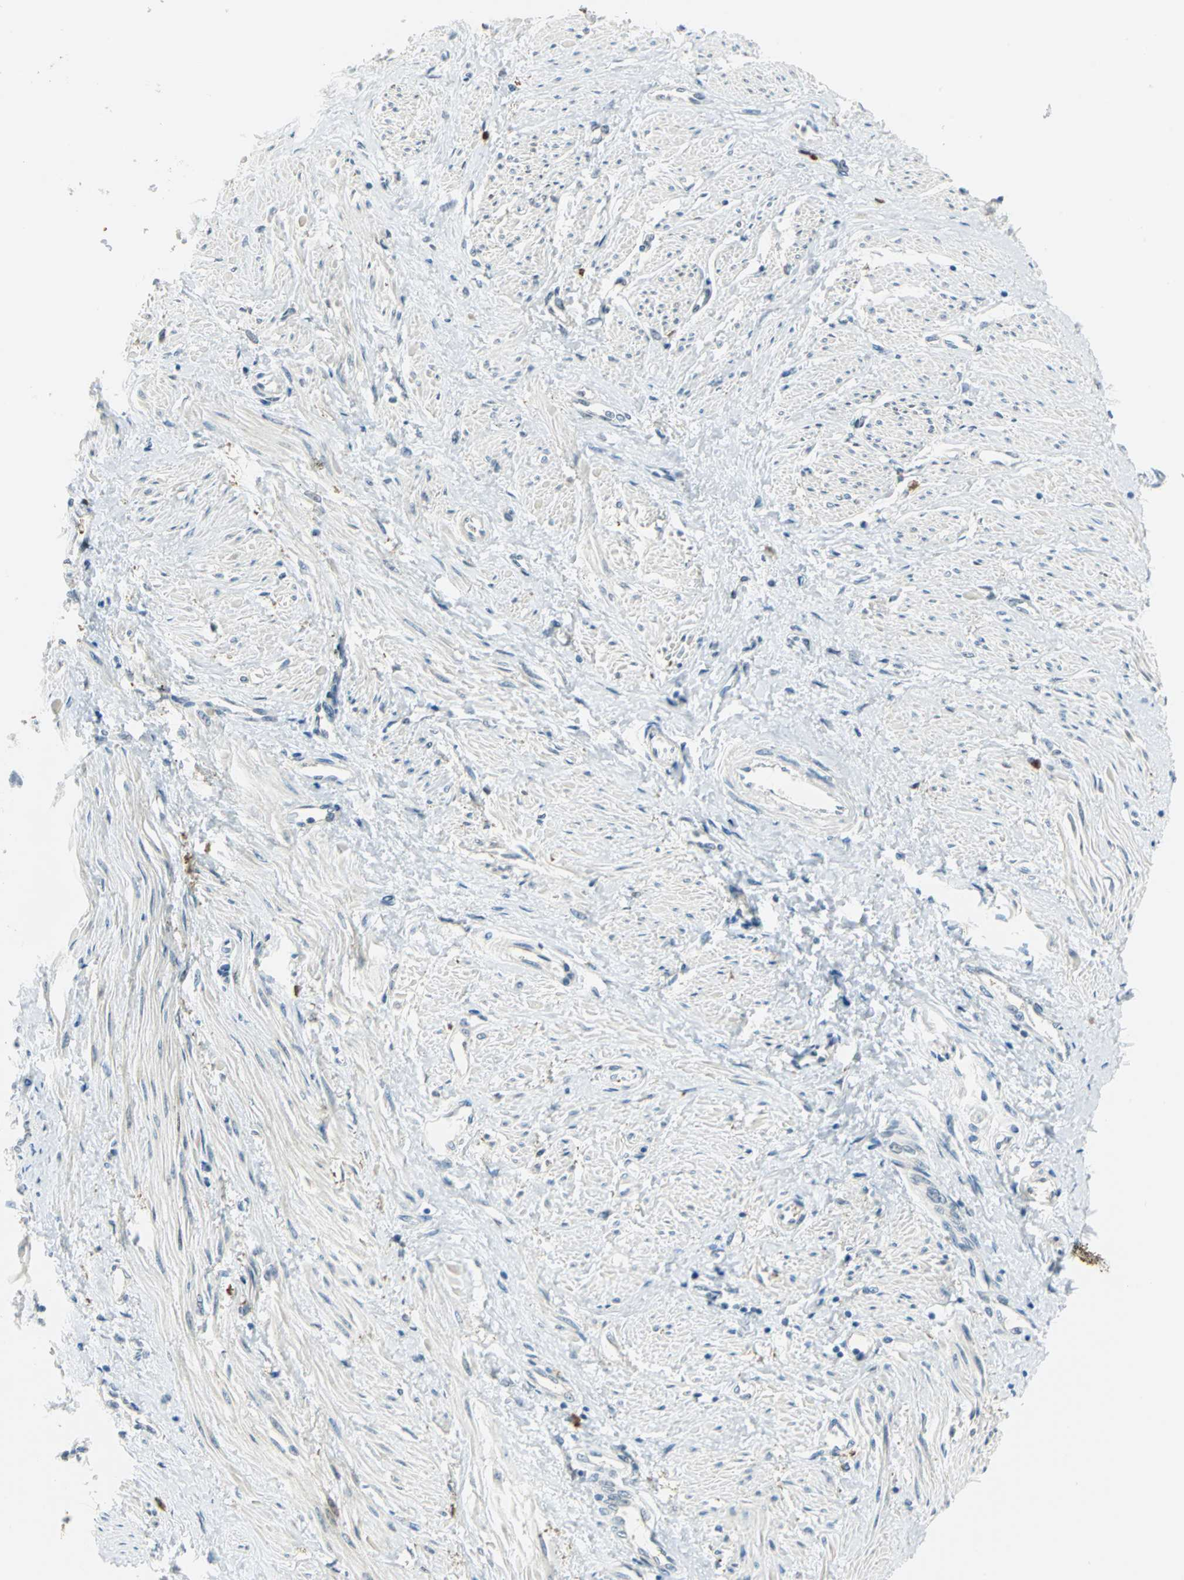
{"staining": {"intensity": "negative", "quantity": "none", "location": "none"}, "tissue": "smooth muscle", "cell_type": "Smooth muscle cells", "image_type": "normal", "snomed": [{"axis": "morphology", "description": "Normal tissue, NOS"}, {"axis": "topography", "description": "Smooth muscle"}, {"axis": "topography", "description": "Uterus"}], "caption": "An immunohistochemistry (IHC) image of unremarkable smooth muscle is shown. There is no staining in smooth muscle cells of smooth muscle. (DAB IHC with hematoxylin counter stain).", "gene": "ALDOA", "patient": {"sex": "female", "age": 39}}